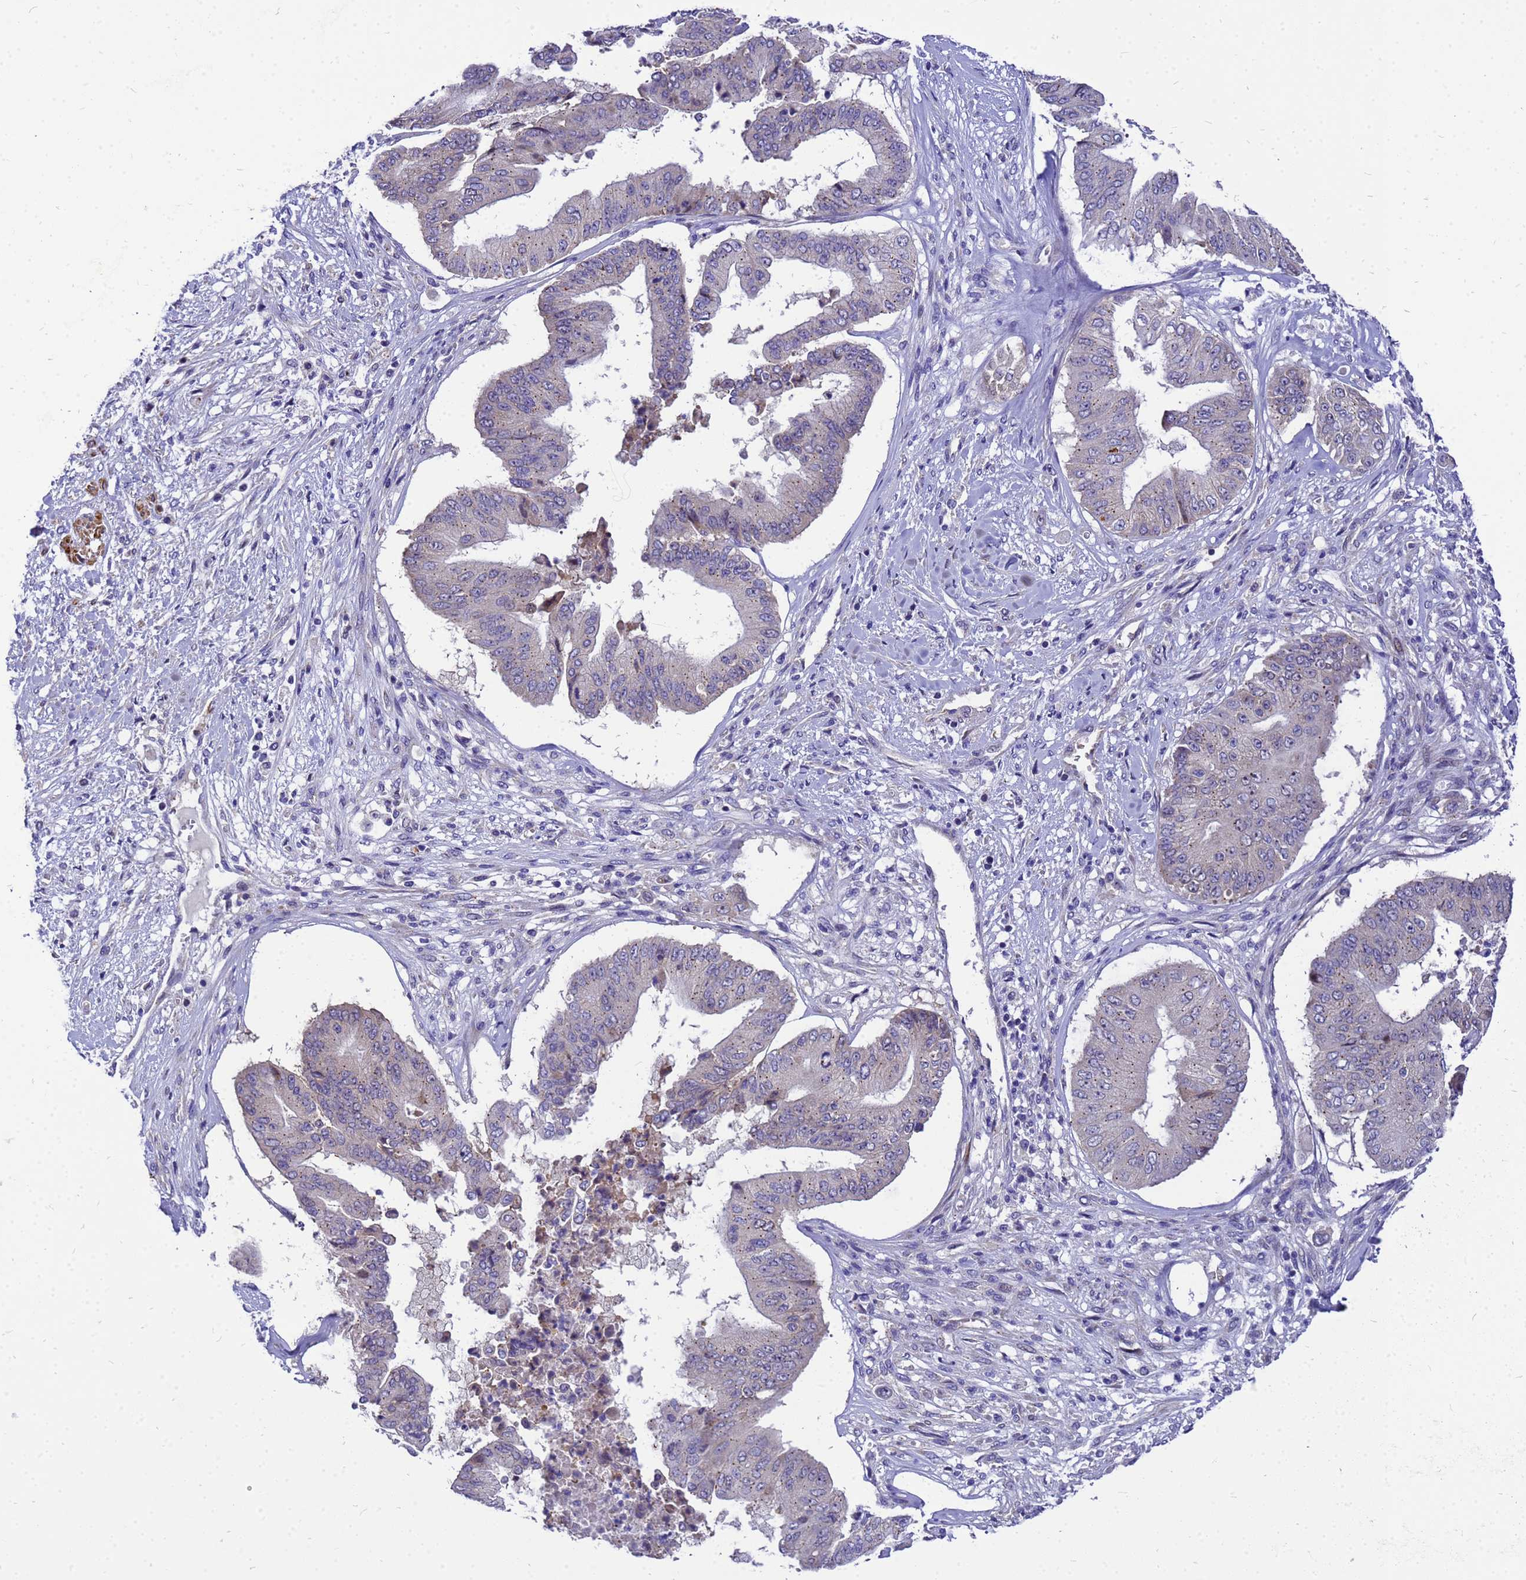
{"staining": {"intensity": "negative", "quantity": "none", "location": "none"}, "tissue": "pancreatic cancer", "cell_type": "Tumor cells", "image_type": "cancer", "snomed": [{"axis": "morphology", "description": "Adenocarcinoma, NOS"}, {"axis": "topography", "description": "Pancreas"}], "caption": "Pancreatic cancer (adenocarcinoma) was stained to show a protein in brown. There is no significant positivity in tumor cells.", "gene": "POP7", "patient": {"sex": "female", "age": 77}}